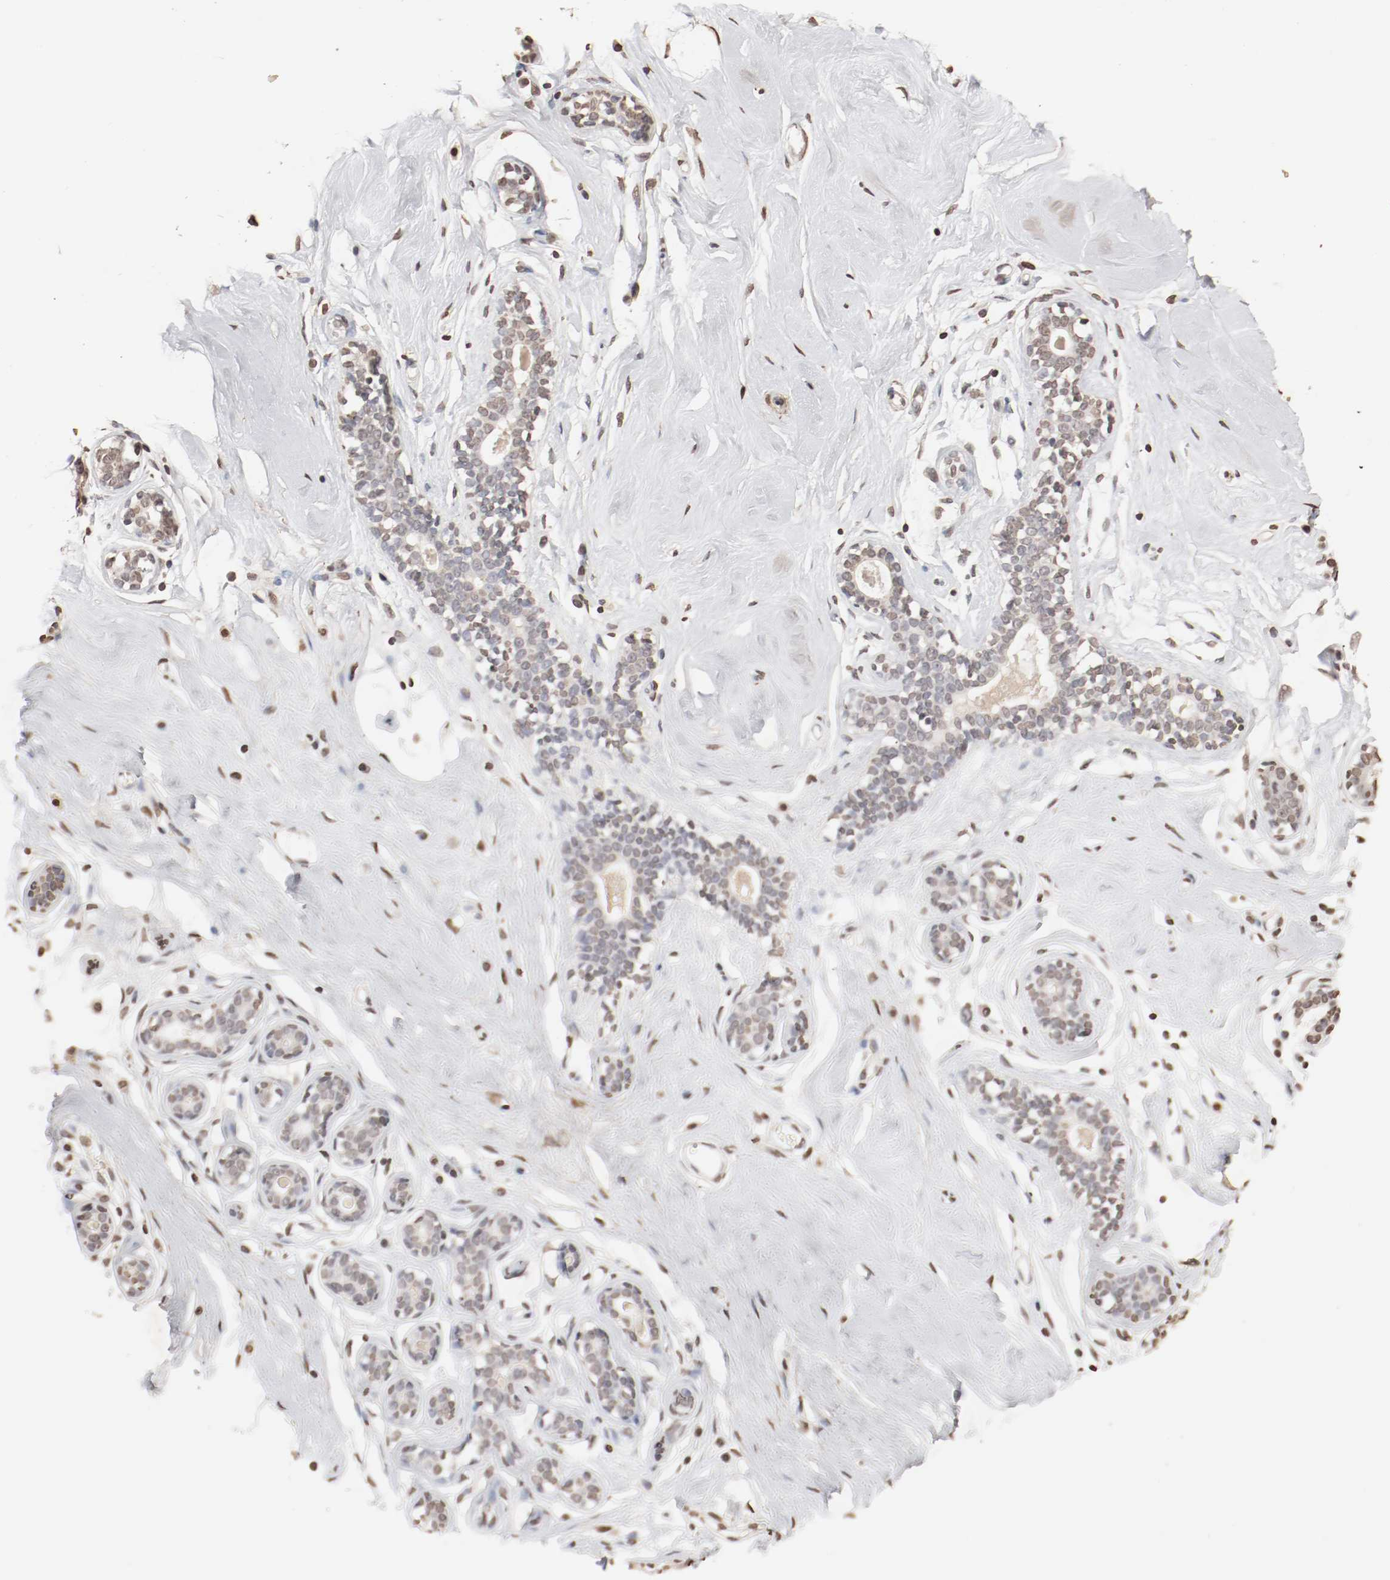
{"staining": {"intensity": "weak", "quantity": ">75%", "location": "nuclear"}, "tissue": "breast", "cell_type": "Adipocytes", "image_type": "normal", "snomed": [{"axis": "morphology", "description": "Normal tissue, NOS"}, {"axis": "topography", "description": "Breast"}], "caption": "Brown immunohistochemical staining in unremarkable breast reveals weak nuclear staining in approximately >75% of adipocytes.", "gene": "WASL", "patient": {"sex": "female", "age": 23}}